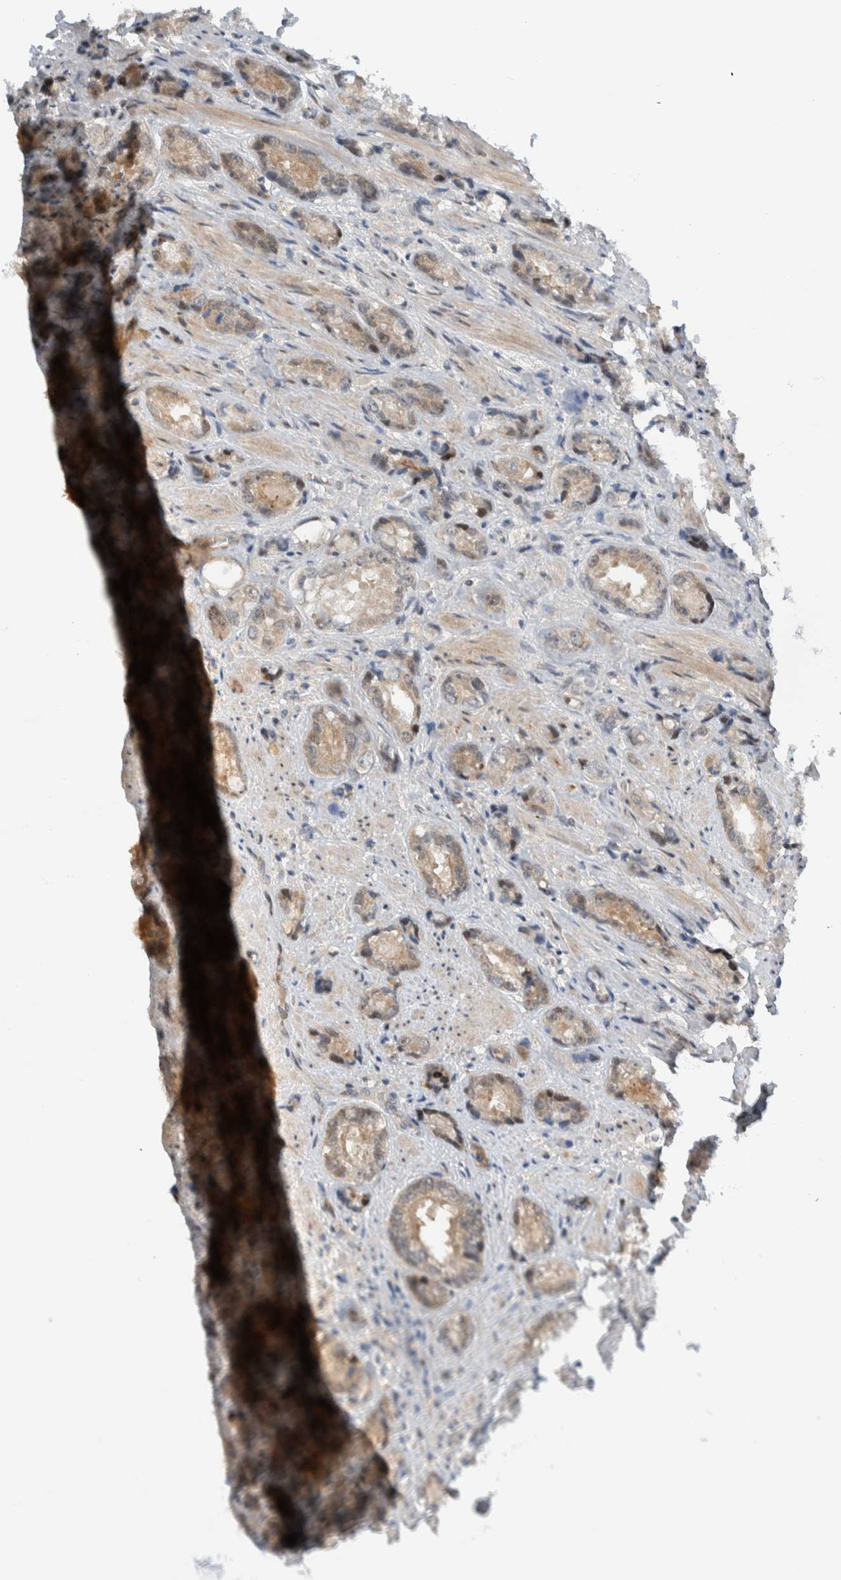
{"staining": {"intensity": "weak", "quantity": "<25%", "location": "cytoplasmic/membranous"}, "tissue": "prostate cancer", "cell_type": "Tumor cells", "image_type": "cancer", "snomed": [{"axis": "morphology", "description": "Adenocarcinoma, High grade"}, {"axis": "topography", "description": "Prostate"}], "caption": "Histopathology image shows no significant protein expression in tumor cells of prostate high-grade adenocarcinoma.", "gene": "NCR3LG1", "patient": {"sex": "male", "age": 61}}